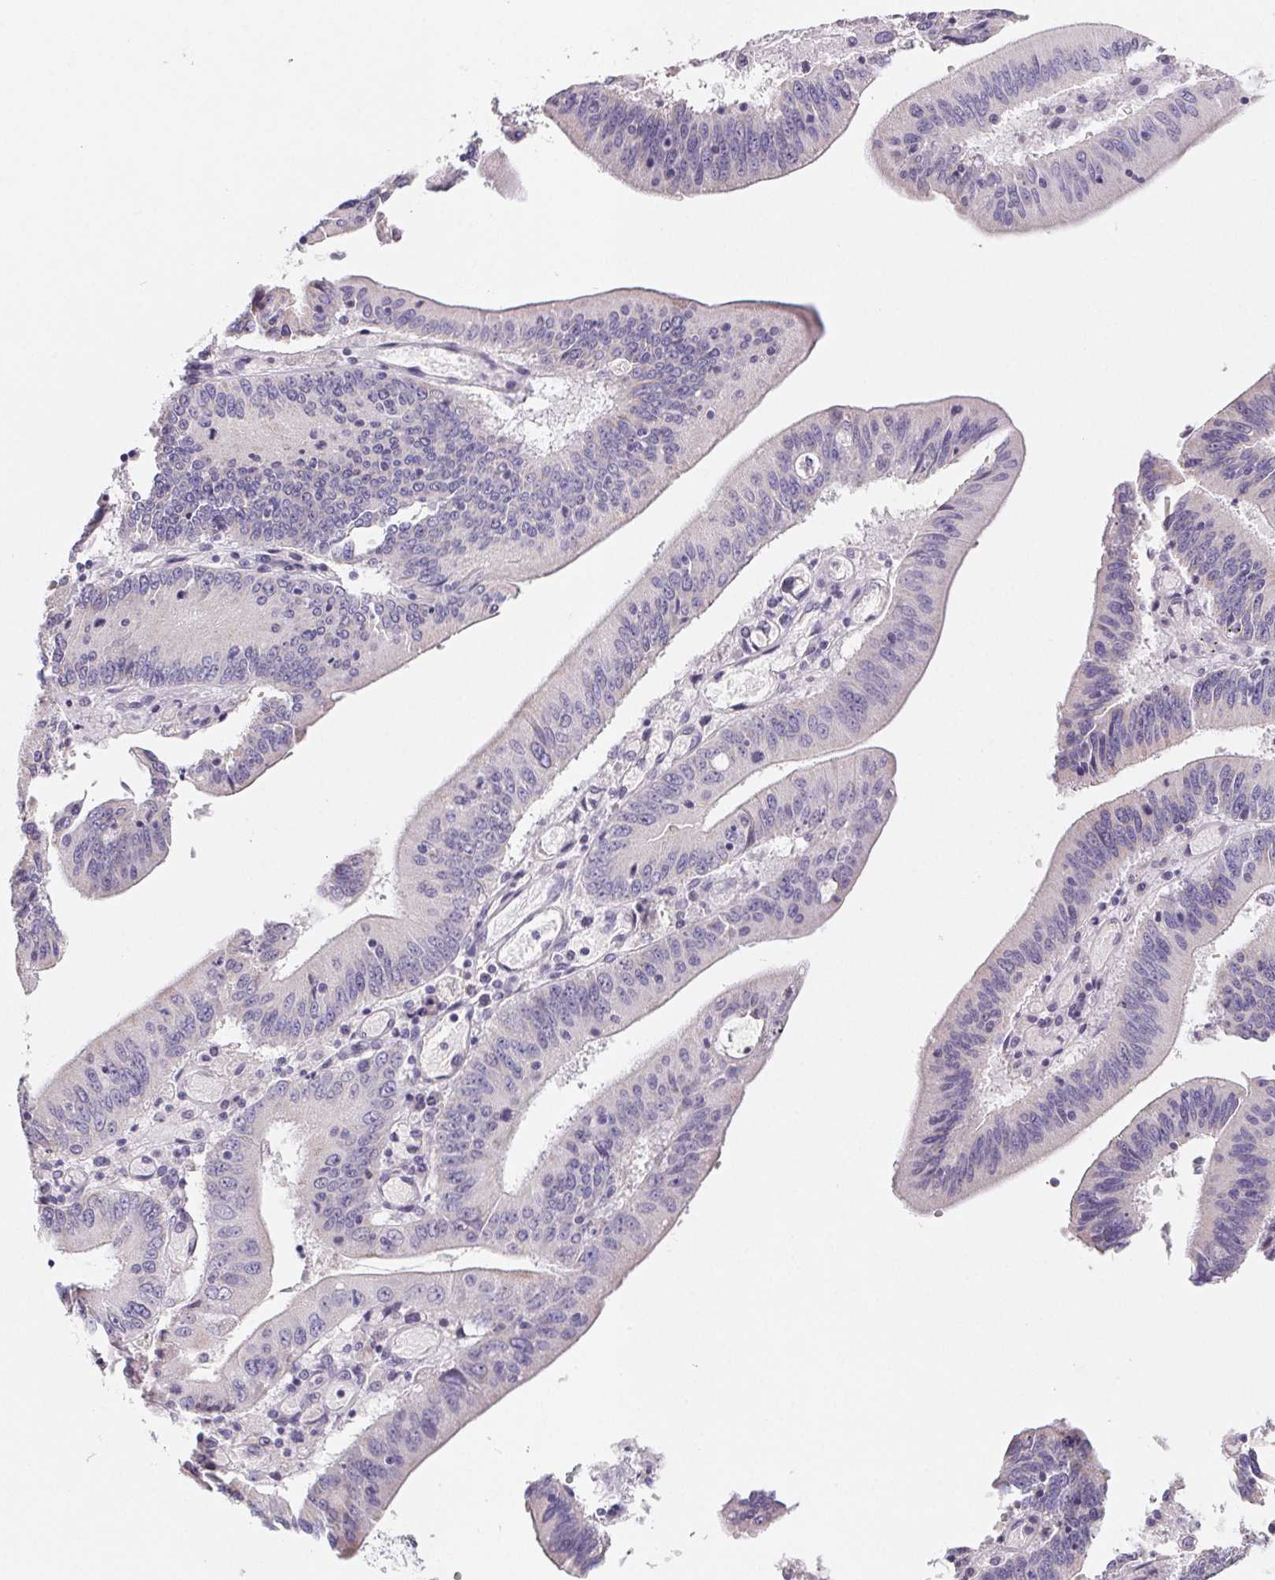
{"staining": {"intensity": "negative", "quantity": "none", "location": "none"}, "tissue": "stomach cancer", "cell_type": "Tumor cells", "image_type": "cancer", "snomed": [{"axis": "morphology", "description": "Adenocarcinoma, NOS"}, {"axis": "topography", "description": "Stomach, upper"}], "caption": "Tumor cells are negative for brown protein staining in adenocarcinoma (stomach).", "gene": "FDX1", "patient": {"sex": "male", "age": 68}}